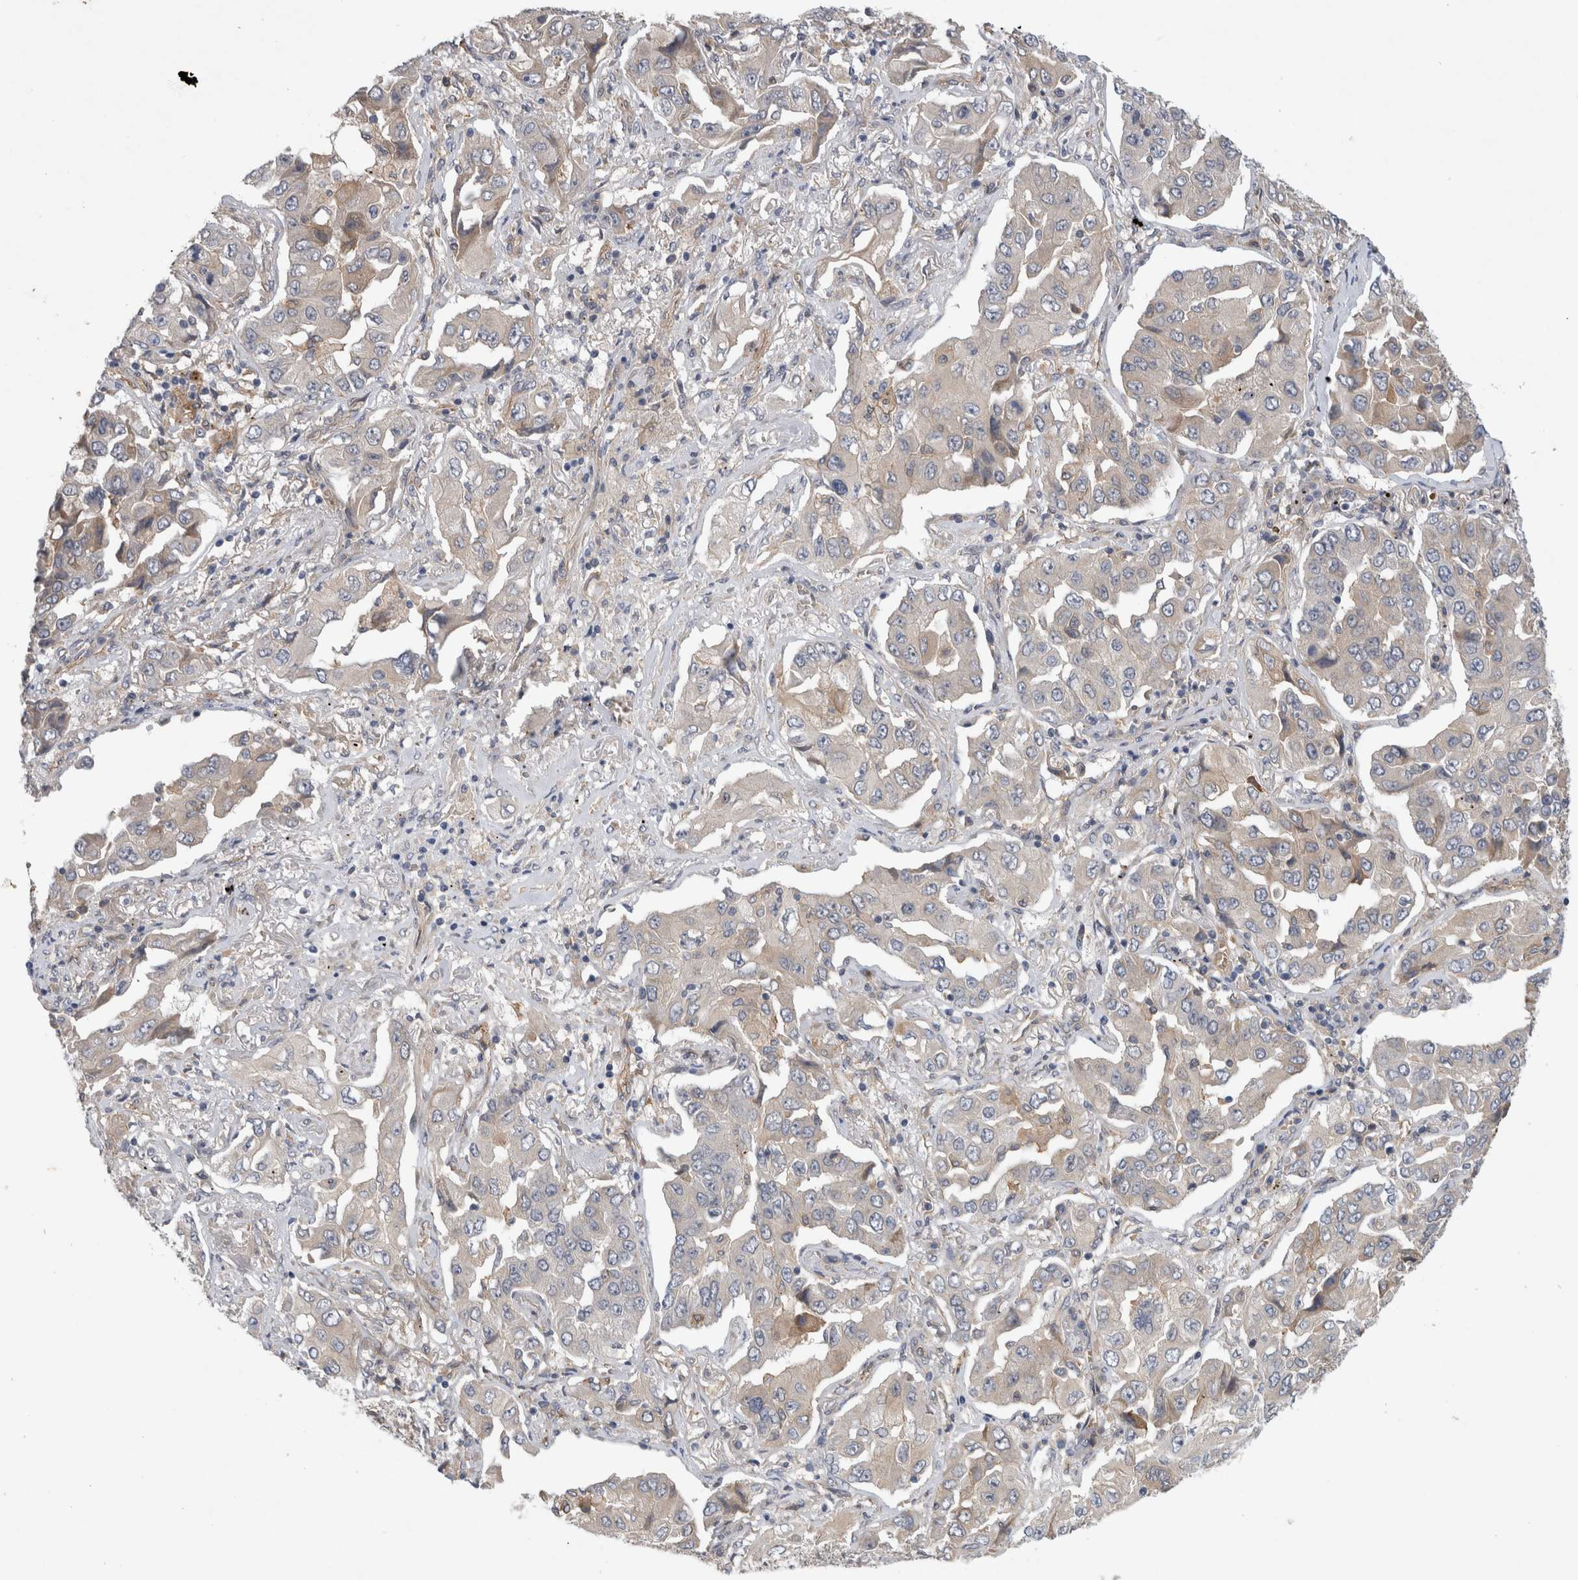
{"staining": {"intensity": "weak", "quantity": "<25%", "location": "cytoplasmic/membranous"}, "tissue": "lung cancer", "cell_type": "Tumor cells", "image_type": "cancer", "snomed": [{"axis": "morphology", "description": "Adenocarcinoma, NOS"}, {"axis": "topography", "description": "Lung"}], "caption": "The immunohistochemistry (IHC) histopathology image has no significant expression in tumor cells of lung cancer (adenocarcinoma) tissue. (DAB IHC, high magnification).", "gene": "ANKFY1", "patient": {"sex": "female", "age": 65}}